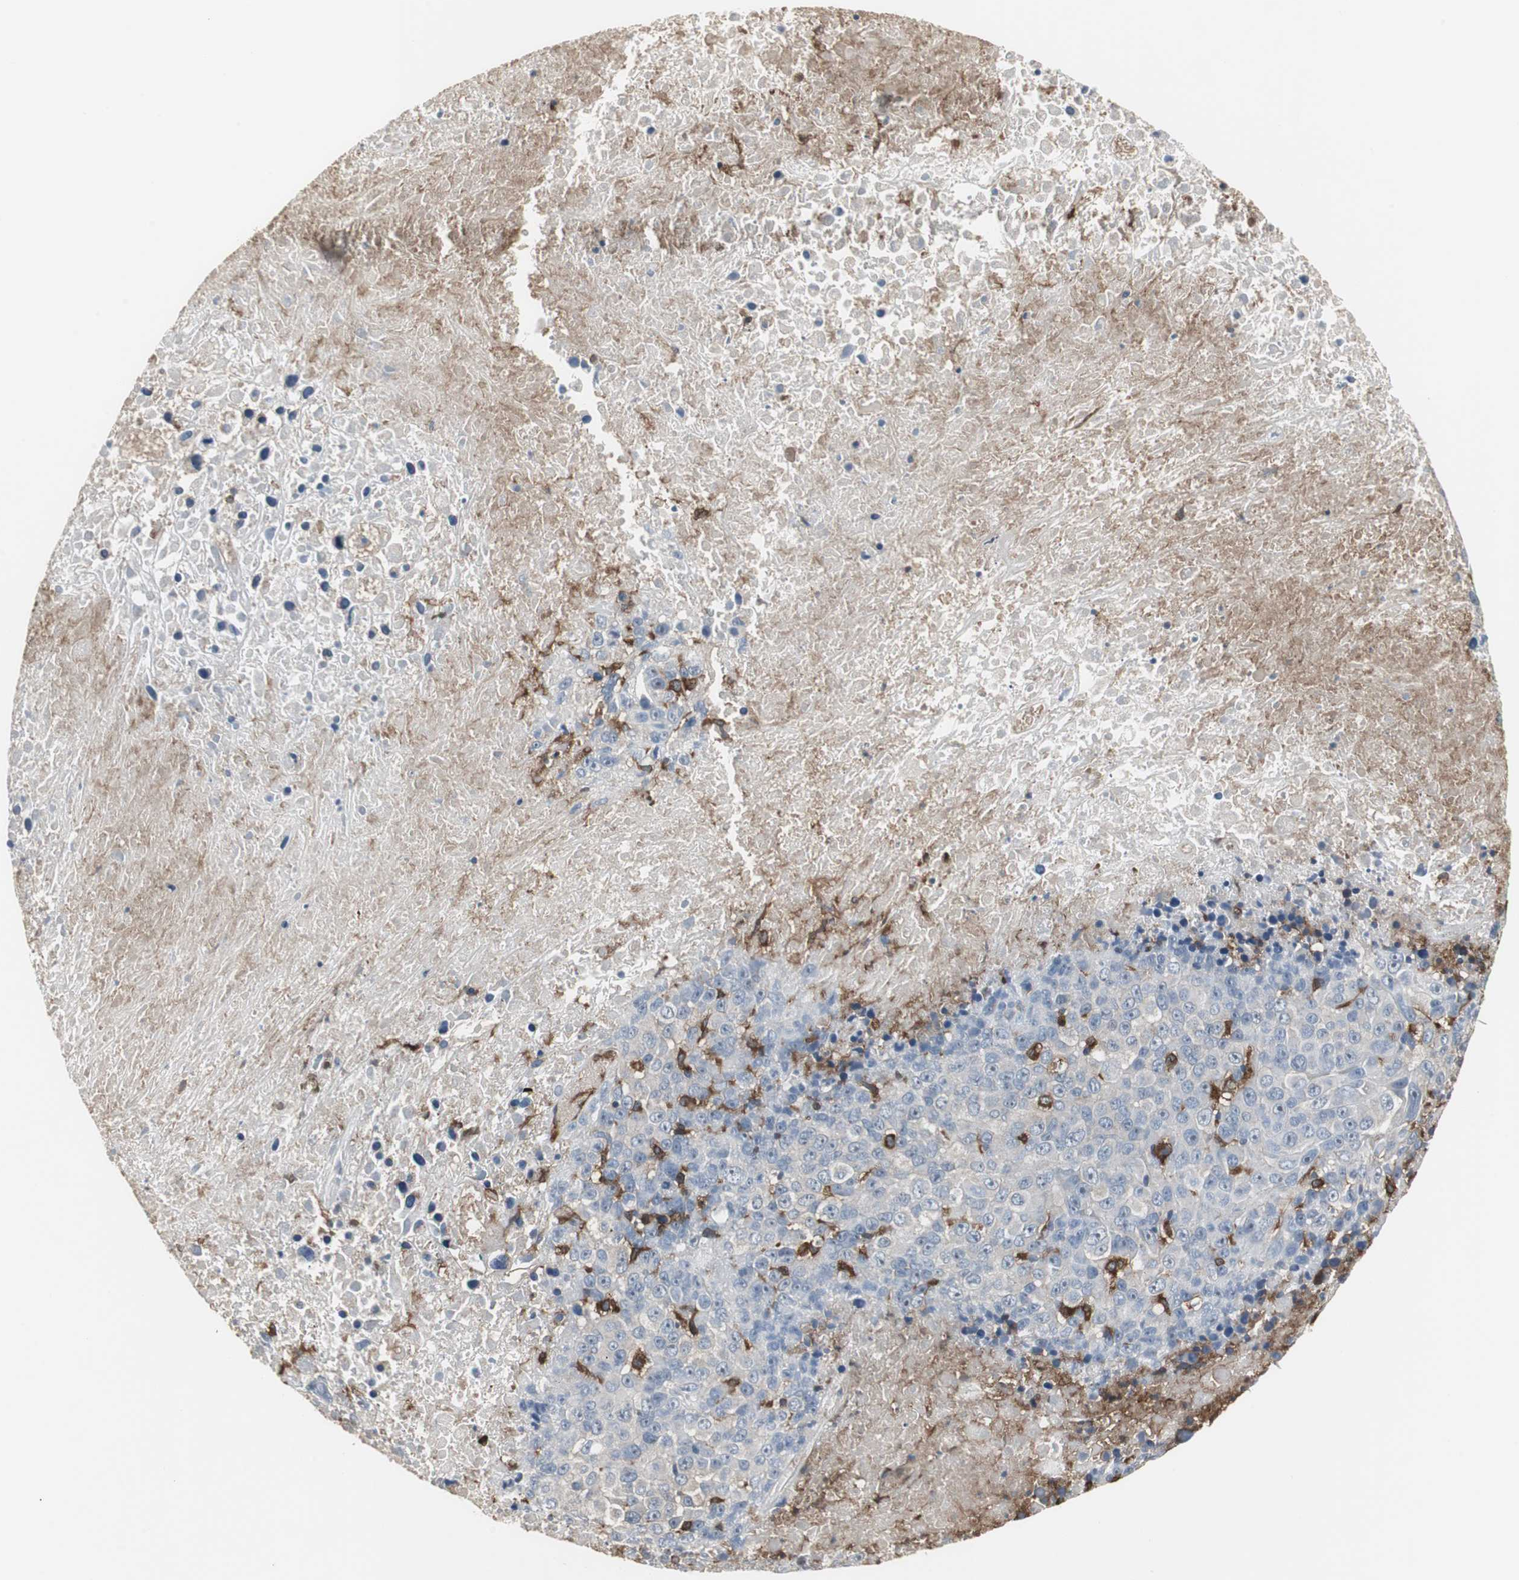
{"staining": {"intensity": "negative", "quantity": "none", "location": "none"}, "tissue": "melanoma", "cell_type": "Tumor cells", "image_type": "cancer", "snomed": [{"axis": "morphology", "description": "Malignant melanoma, Metastatic site"}, {"axis": "topography", "description": "Cerebral cortex"}], "caption": "The immunohistochemistry micrograph has no significant staining in tumor cells of malignant melanoma (metastatic site) tissue.", "gene": "NCF2", "patient": {"sex": "female", "age": 52}}